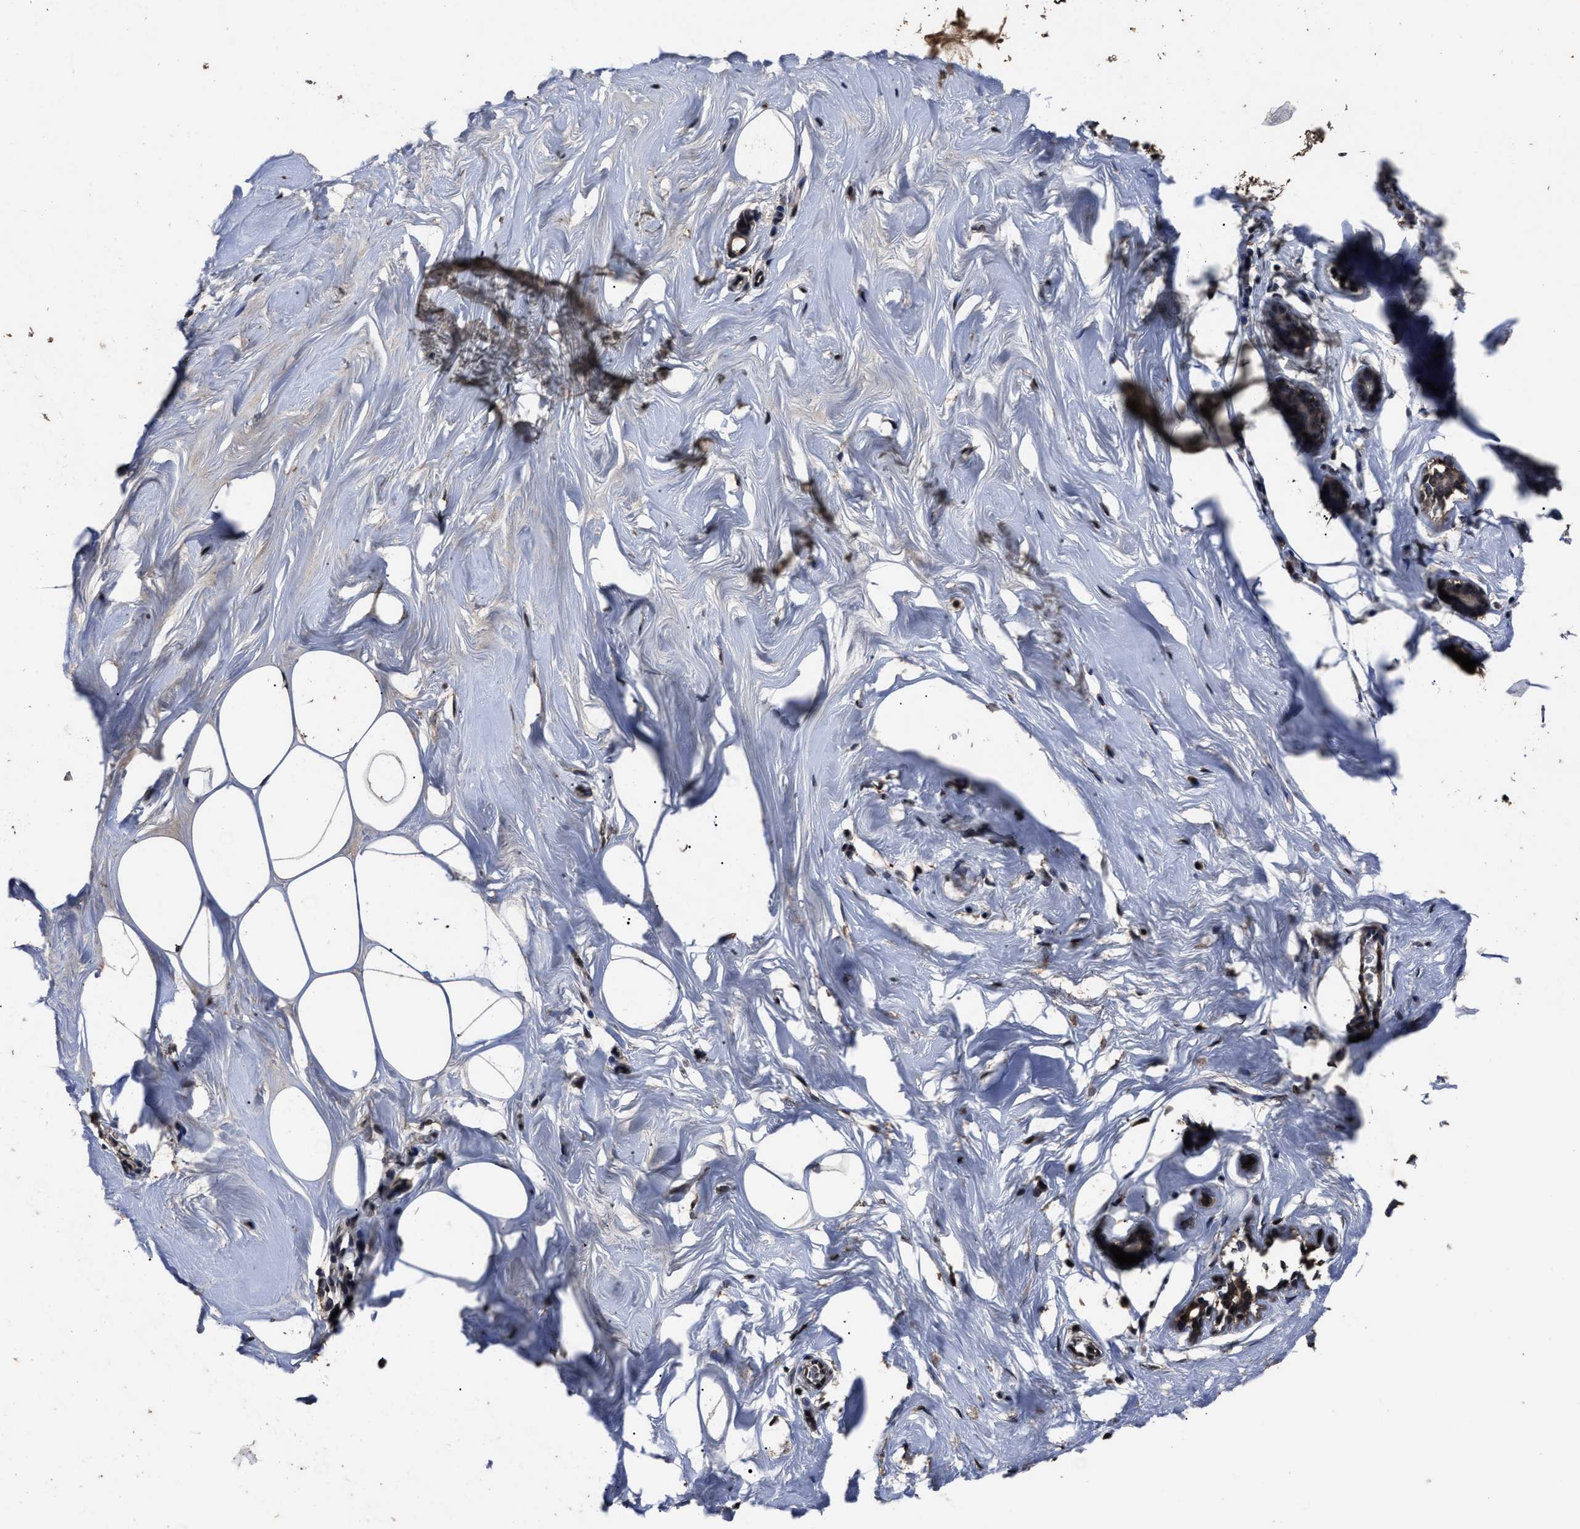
{"staining": {"intensity": "weak", "quantity": "25%-75%", "location": "cytoplasmic/membranous,nuclear"}, "tissue": "adipose tissue", "cell_type": "Adipocytes", "image_type": "normal", "snomed": [{"axis": "morphology", "description": "Normal tissue, NOS"}, {"axis": "morphology", "description": "Fibrosis, NOS"}, {"axis": "topography", "description": "Breast"}, {"axis": "topography", "description": "Adipose tissue"}], "caption": "This image displays IHC staining of normal human adipose tissue, with low weak cytoplasmic/membranous,nuclear expression in approximately 25%-75% of adipocytes.", "gene": "RSBN1L", "patient": {"sex": "female", "age": 39}}